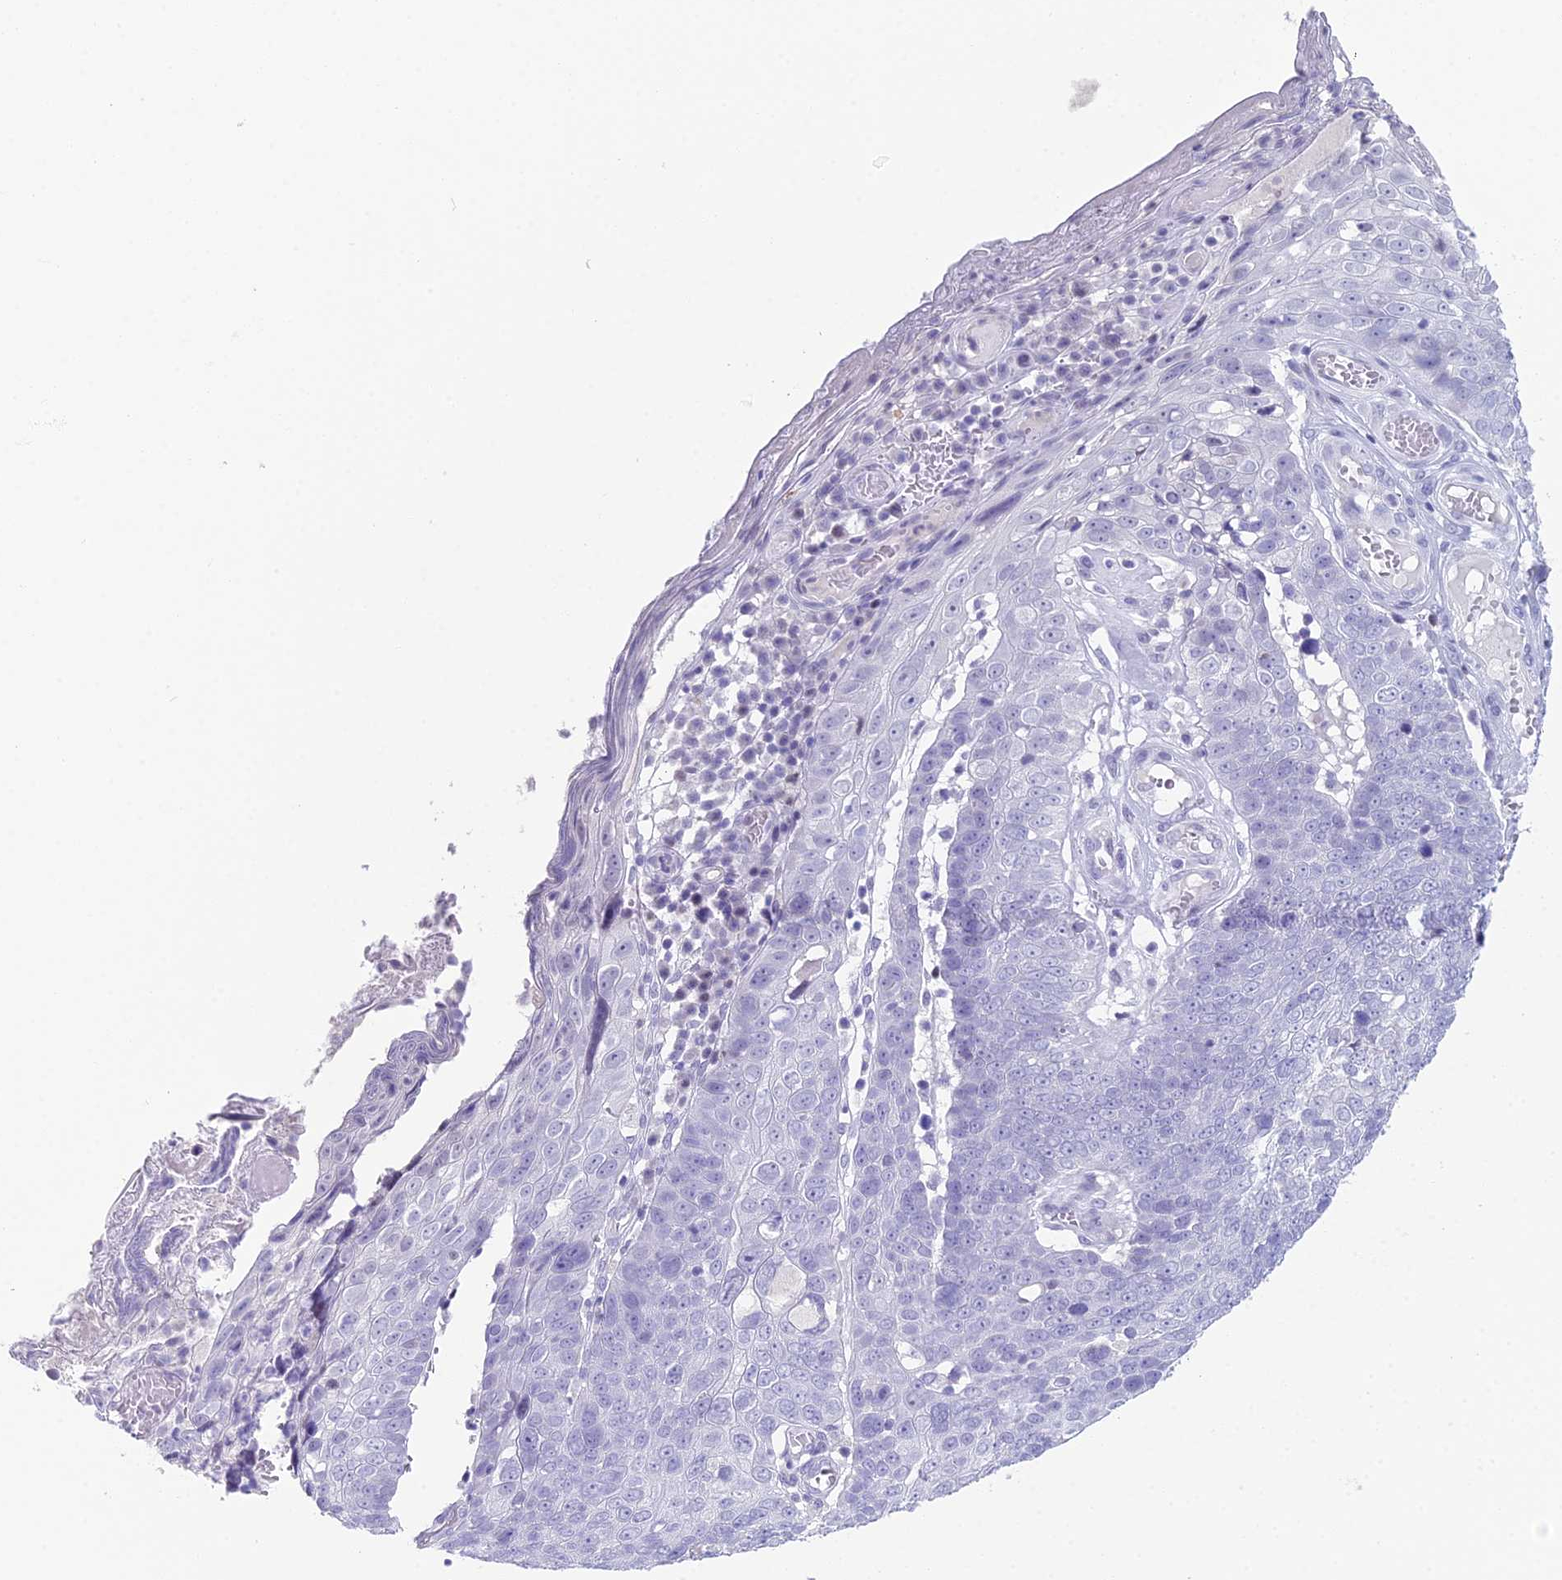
{"staining": {"intensity": "negative", "quantity": "none", "location": "none"}, "tissue": "skin cancer", "cell_type": "Tumor cells", "image_type": "cancer", "snomed": [{"axis": "morphology", "description": "Squamous cell carcinoma, NOS"}, {"axis": "topography", "description": "Skin"}], "caption": "This micrograph is of skin cancer stained with IHC to label a protein in brown with the nuclei are counter-stained blue. There is no staining in tumor cells.", "gene": "CC2D2A", "patient": {"sex": "male", "age": 71}}